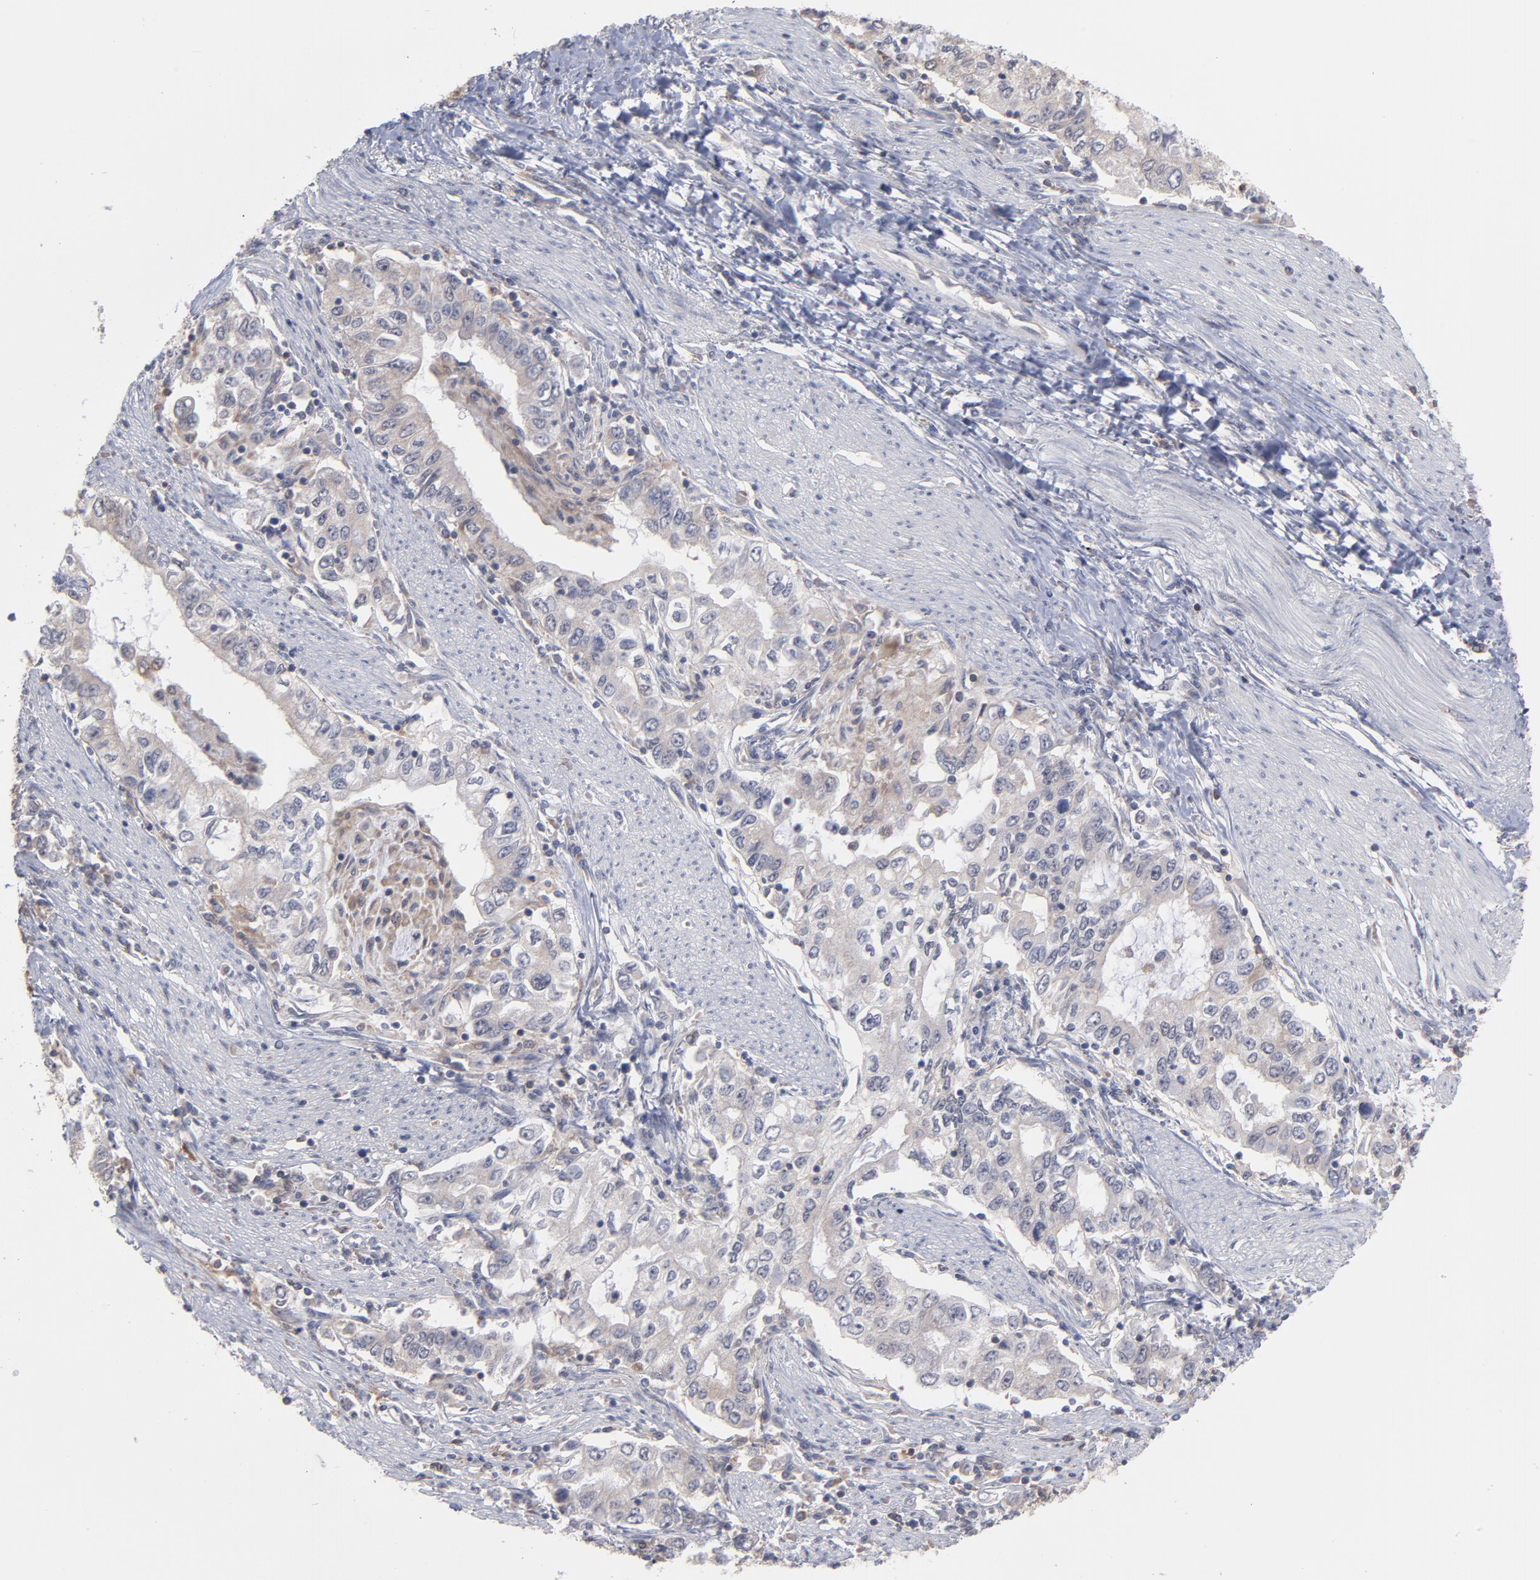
{"staining": {"intensity": "negative", "quantity": "none", "location": "none"}, "tissue": "stomach cancer", "cell_type": "Tumor cells", "image_type": "cancer", "snomed": [{"axis": "morphology", "description": "Adenocarcinoma, NOS"}, {"axis": "topography", "description": "Stomach, lower"}], "caption": "This is a photomicrograph of immunohistochemistry (IHC) staining of adenocarcinoma (stomach), which shows no staining in tumor cells.", "gene": "OAS1", "patient": {"sex": "female", "age": 72}}